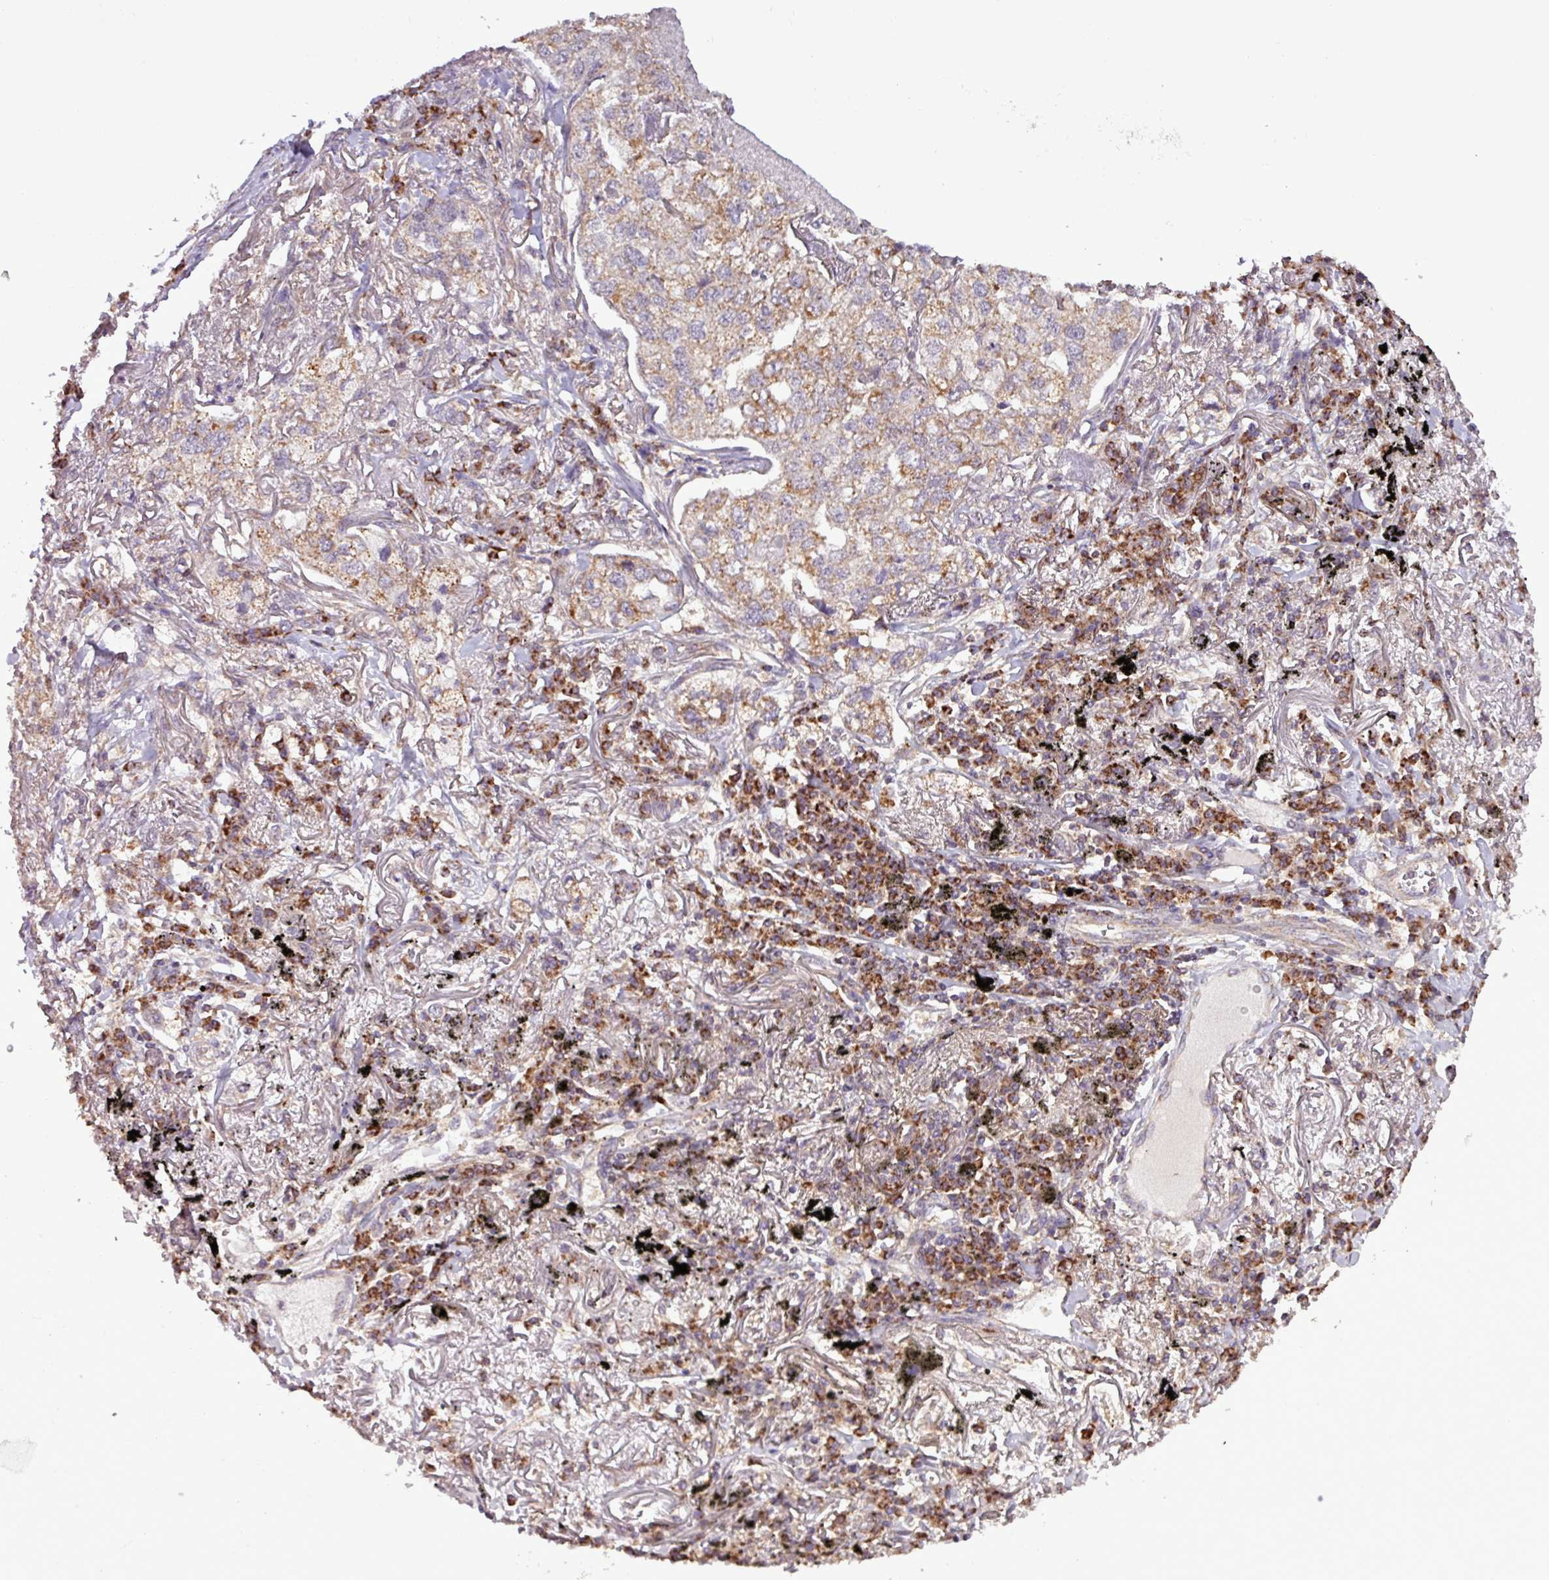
{"staining": {"intensity": "moderate", "quantity": ">75%", "location": "cytoplasmic/membranous"}, "tissue": "lung cancer", "cell_type": "Tumor cells", "image_type": "cancer", "snomed": [{"axis": "morphology", "description": "Adenocarcinoma, NOS"}, {"axis": "topography", "description": "Lung"}], "caption": "This photomicrograph reveals immunohistochemistry (IHC) staining of human lung cancer, with medium moderate cytoplasmic/membranous expression in about >75% of tumor cells.", "gene": "MCTP2", "patient": {"sex": "male", "age": 65}}